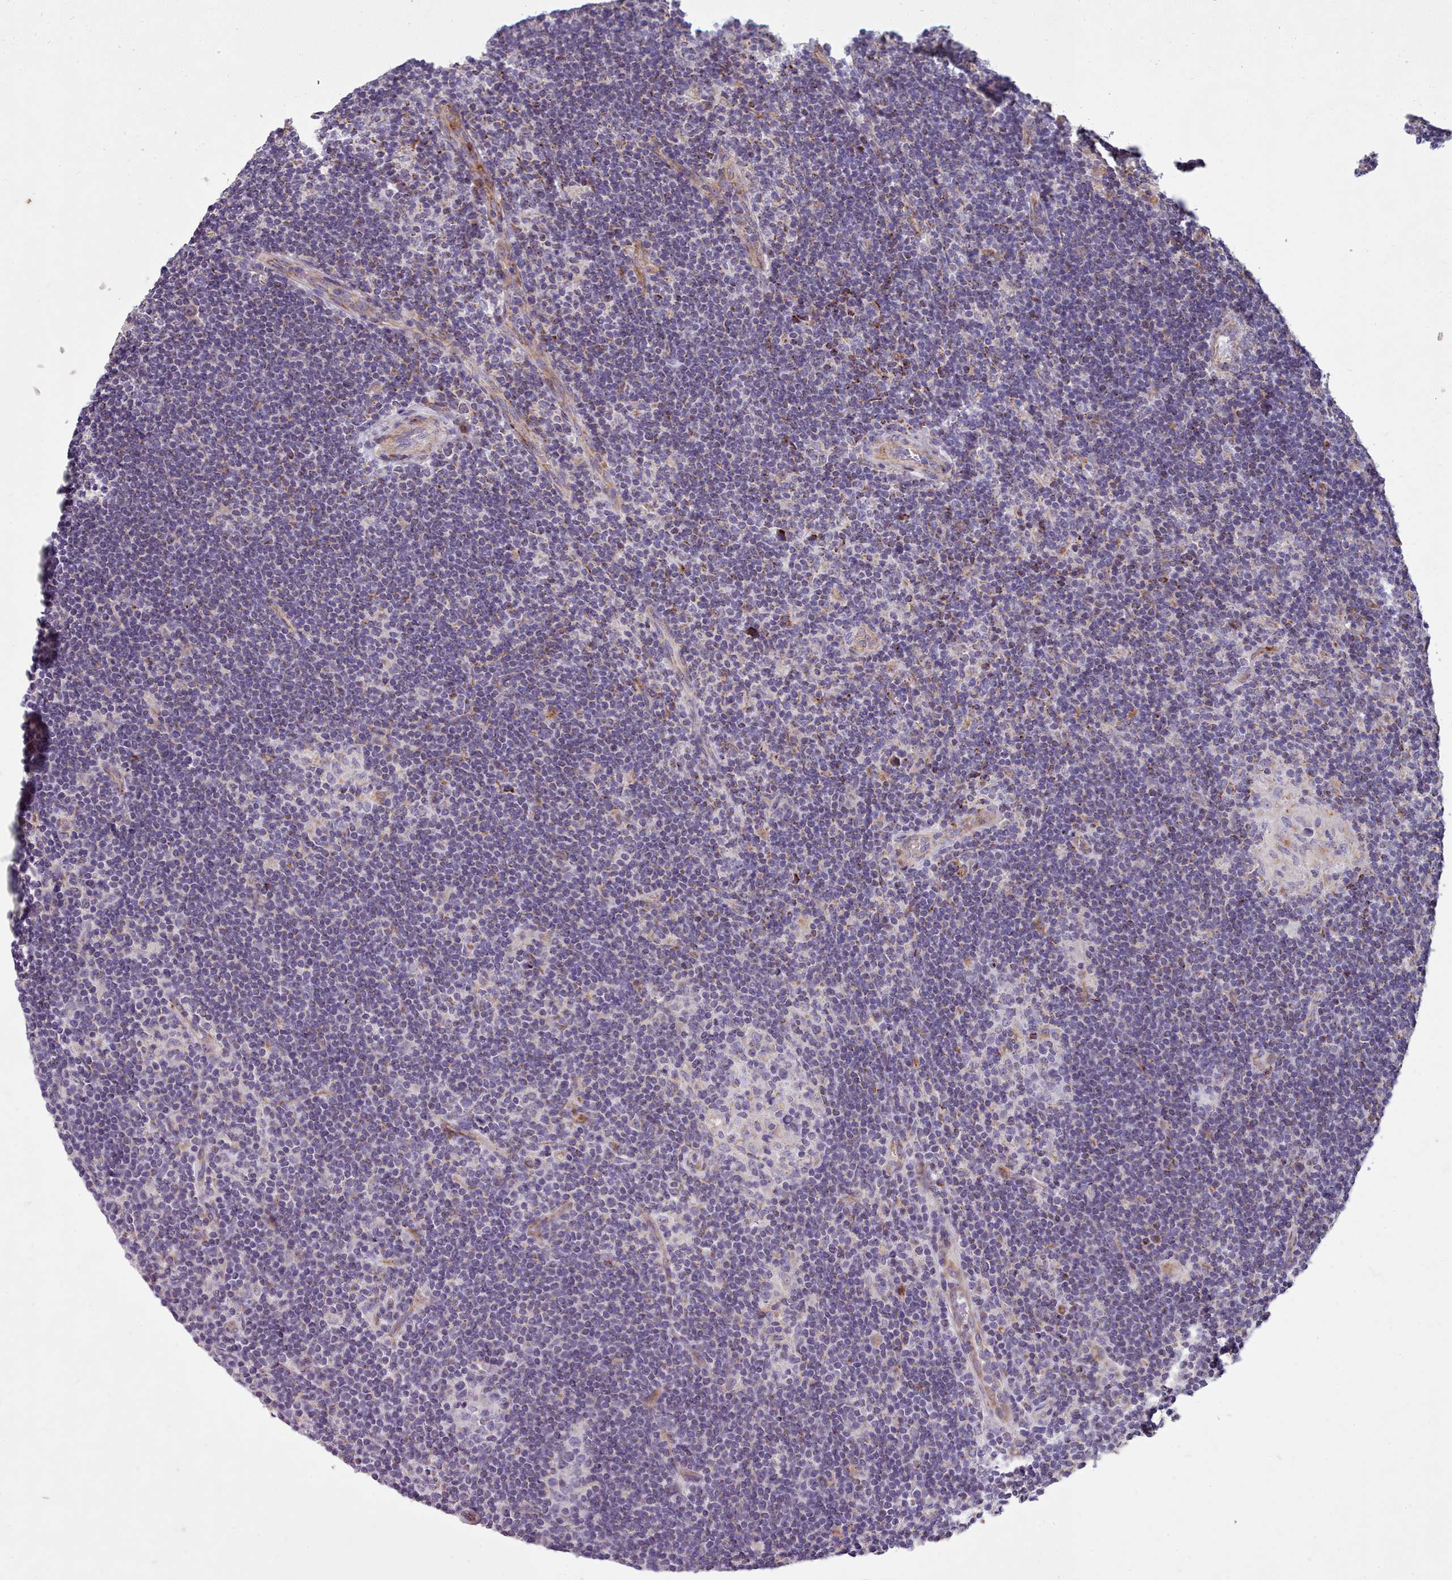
{"staining": {"intensity": "negative", "quantity": "none", "location": "none"}, "tissue": "lymphoma", "cell_type": "Tumor cells", "image_type": "cancer", "snomed": [{"axis": "morphology", "description": "Hodgkin's disease, NOS"}, {"axis": "topography", "description": "Lymph node"}], "caption": "Lymphoma stained for a protein using immunohistochemistry displays no expression tumor cells.", "gene": "FKBP10", "patient": {"sex": "female", "age": 57}}